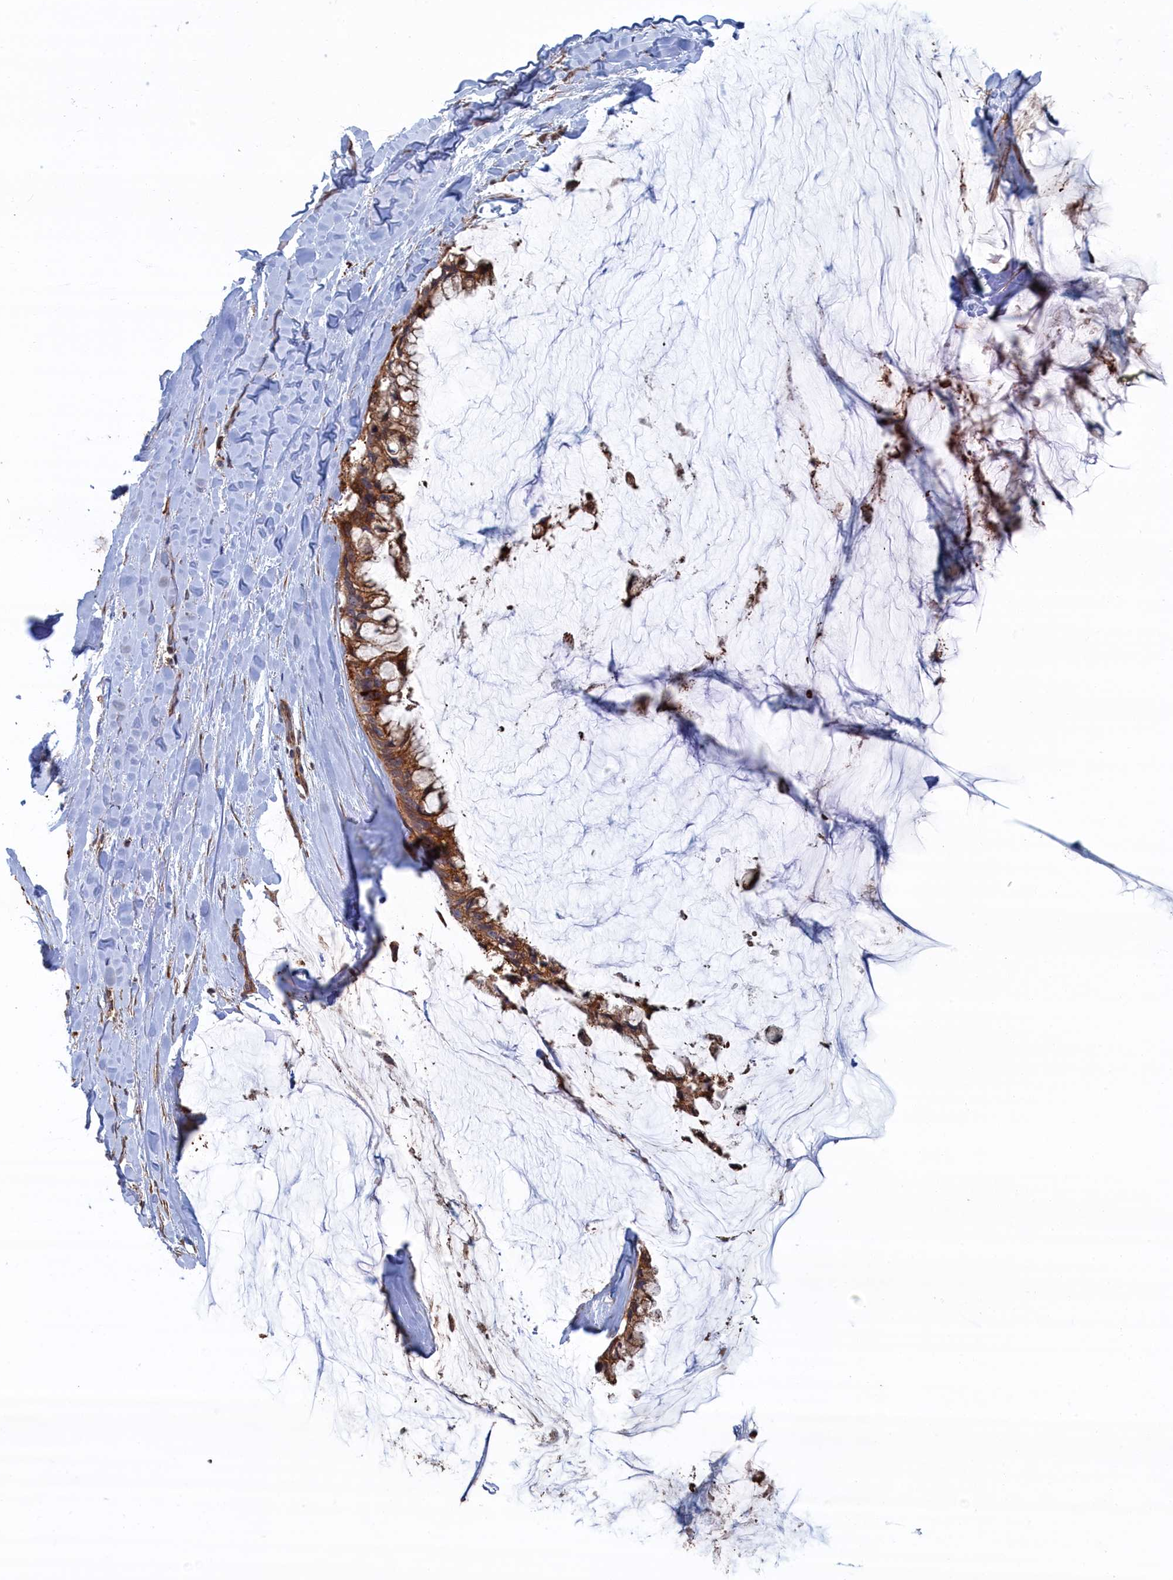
{"staining": {"intensity": "moderate", "quantity": ">75%", "location": "cytoplasmic/membranous"}, "tissue": "ovarian cancer", "cell_type": "Tumor cells", "image_type": "cancer", "snomed": [{"axis": "morphology", "description": "Cystadenocarcinoma, mucinous, NOS"}, {"axis": "topography", "description": "Ovary"}], "caption": "Protein analysis of mucinous cystadenocarcinoma (ovarian) tissue reveals moderate cytoplasmic/membranous positivity in about >75% of tumor cells. (DAB (3,3'-diaminobenzidine) IHC with brightfield microscopy, high magnification).", "gene": "BPIFB6", "patient": {"sex": "female", "age": 39}}